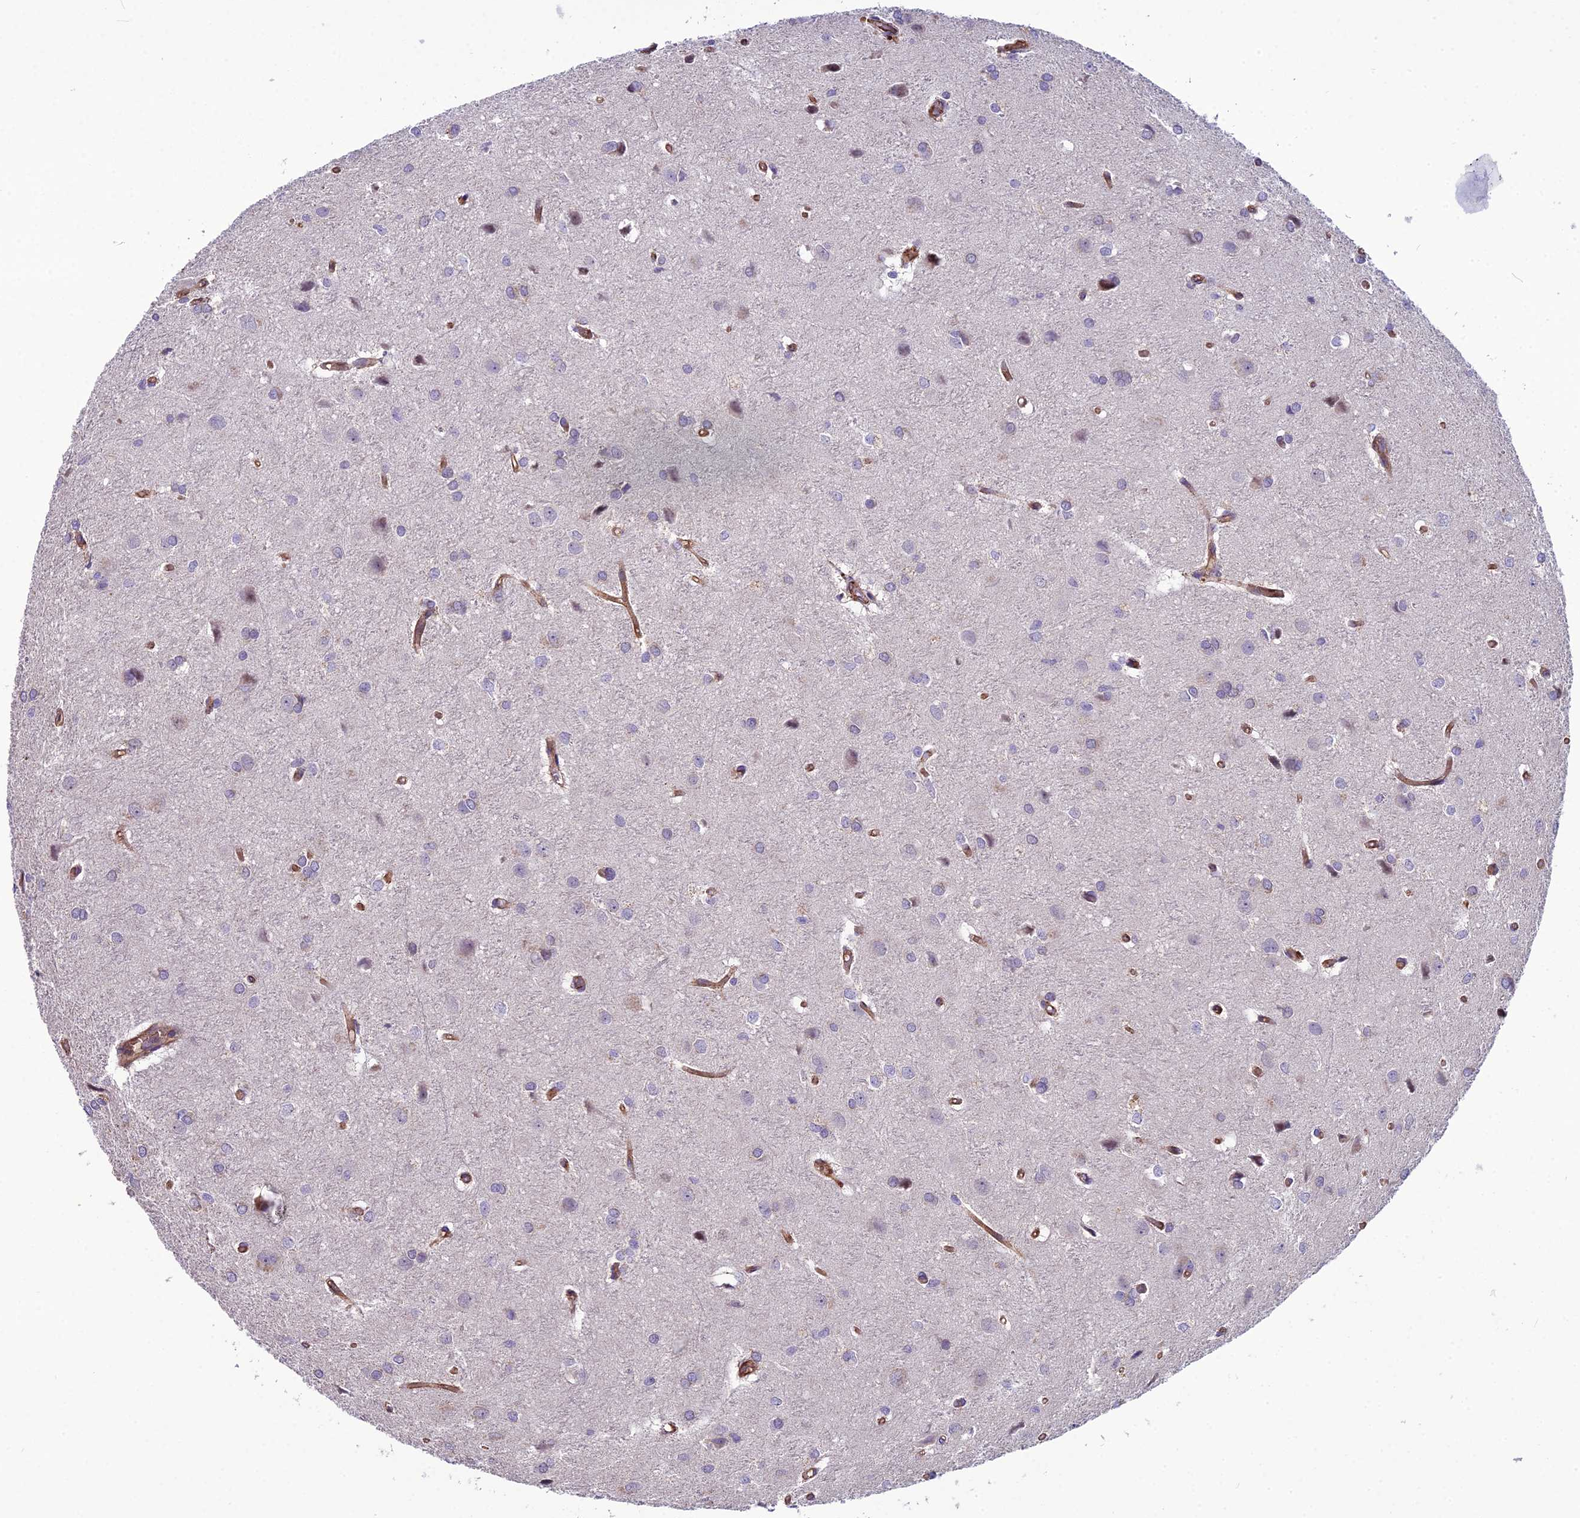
{"staining": {"intensity": "negative", "quantity": "none", "location": "none"}, "tissue": "glioma", "cell_type": "Tumor cells", "image_type": "cancer", "snomed": [{"axis": "morphology", "description": "Glioma, malignant, High grade"}, {"axis": "topography", "description": "Brain"}], "caption": "IHC photomicrograph of neoplastic tissue: human malignant glioma (high-grade) stained with DAB displays no significant protein expression in tumor cells.", "gene": "CFAP47", "patient": {"sex": "female", "age": 50}}